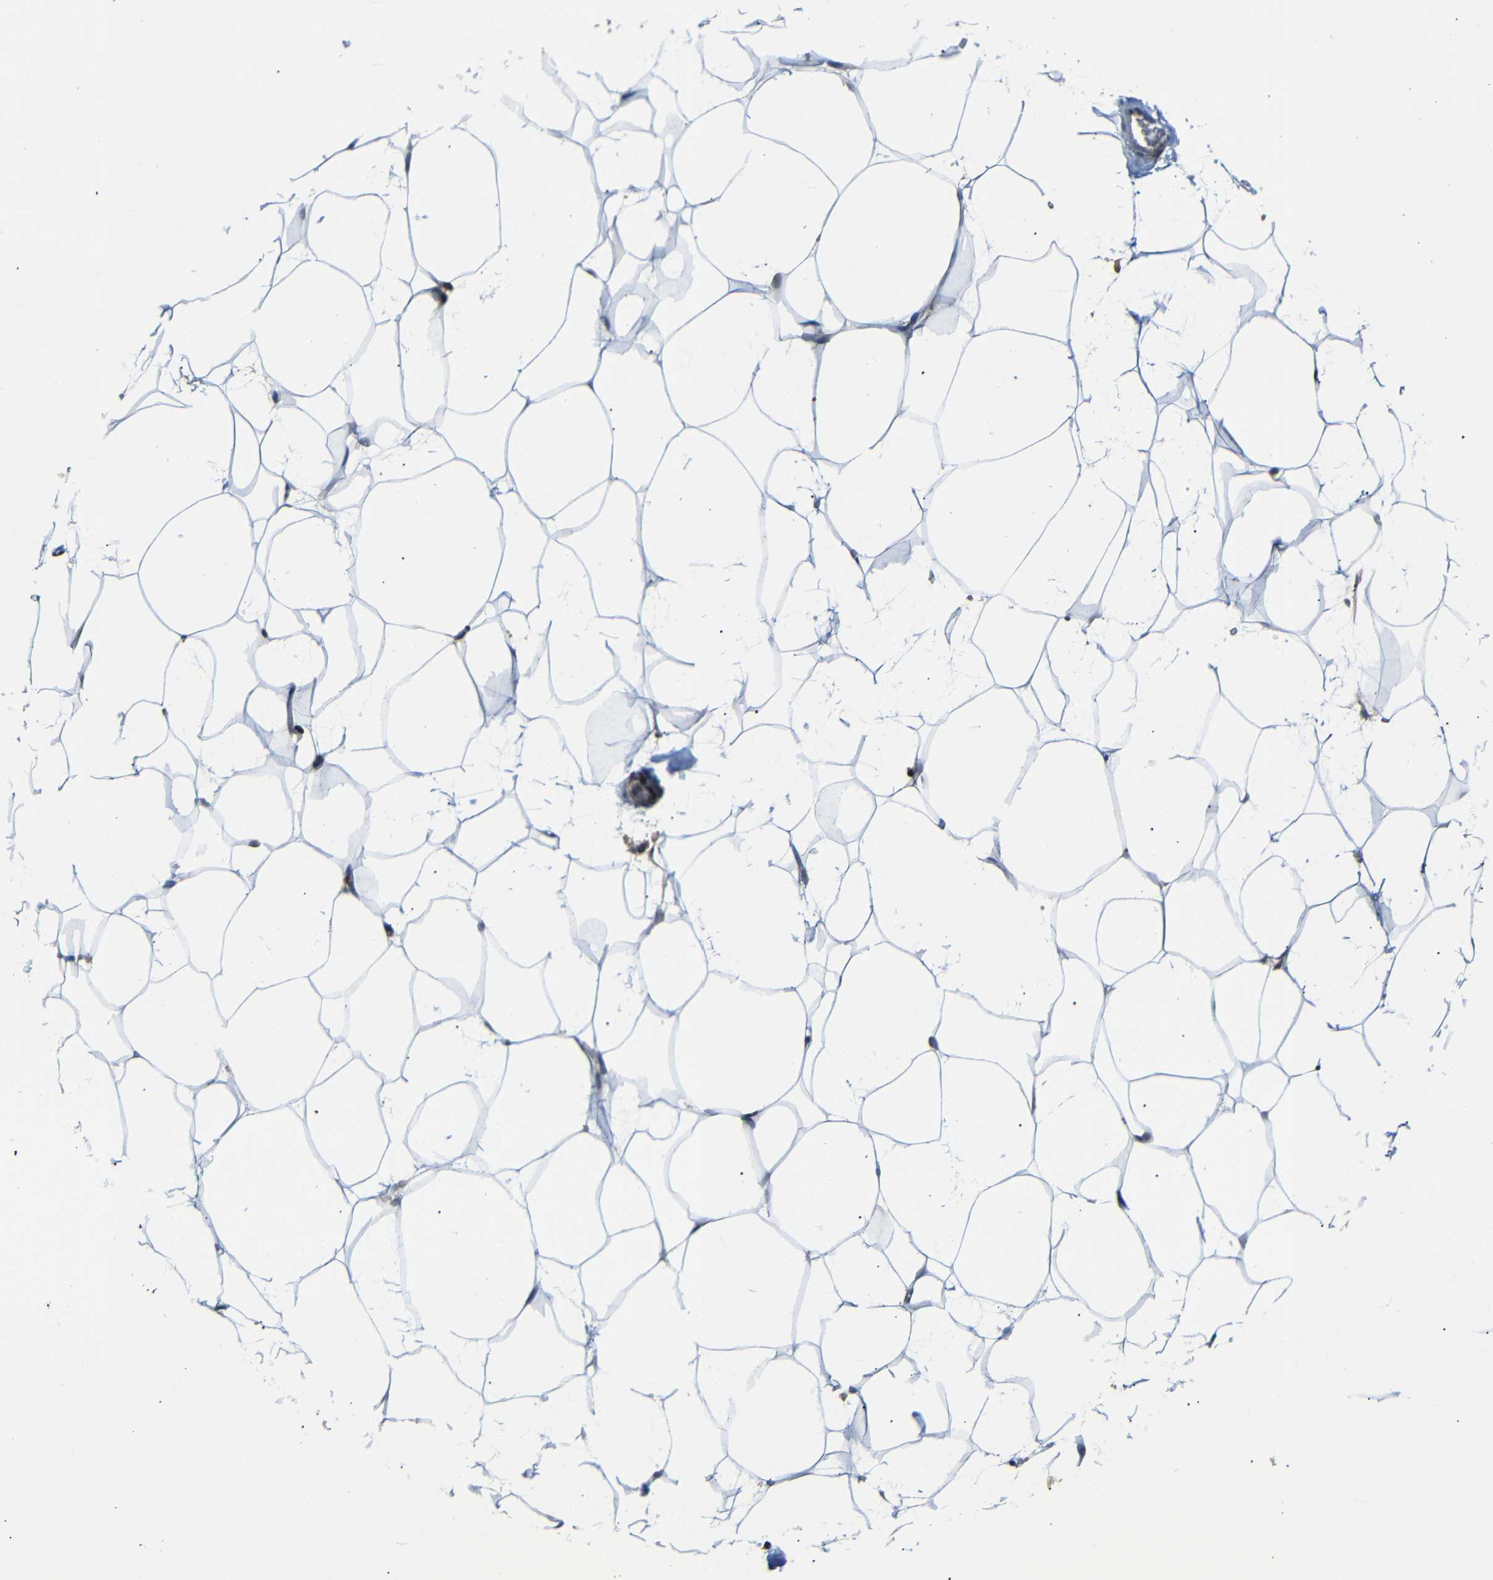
{"staining": {"intensity": "weak", "quantity": ">75%", "location": "cytoplasmic/membranous"}, "tissue": "adipose tissue", "cell_type": "Adipocytes", "image_type": "normal", "snomed": [{"axis": "morphology", "description": "Normal tissue, NOS"}, {"axis": "topography", "description": "Breast"}, {"axis": "topography", "description": "Adipose tissue"}], "caption": "Benign adipose tissue exhibits weak cytoplasmic/membranous staining in approximately >75% of adipocytes, visualized by immunohistochemistry.", "gene": "TBX2", "patient": {"sex": "female", "age": 25}}